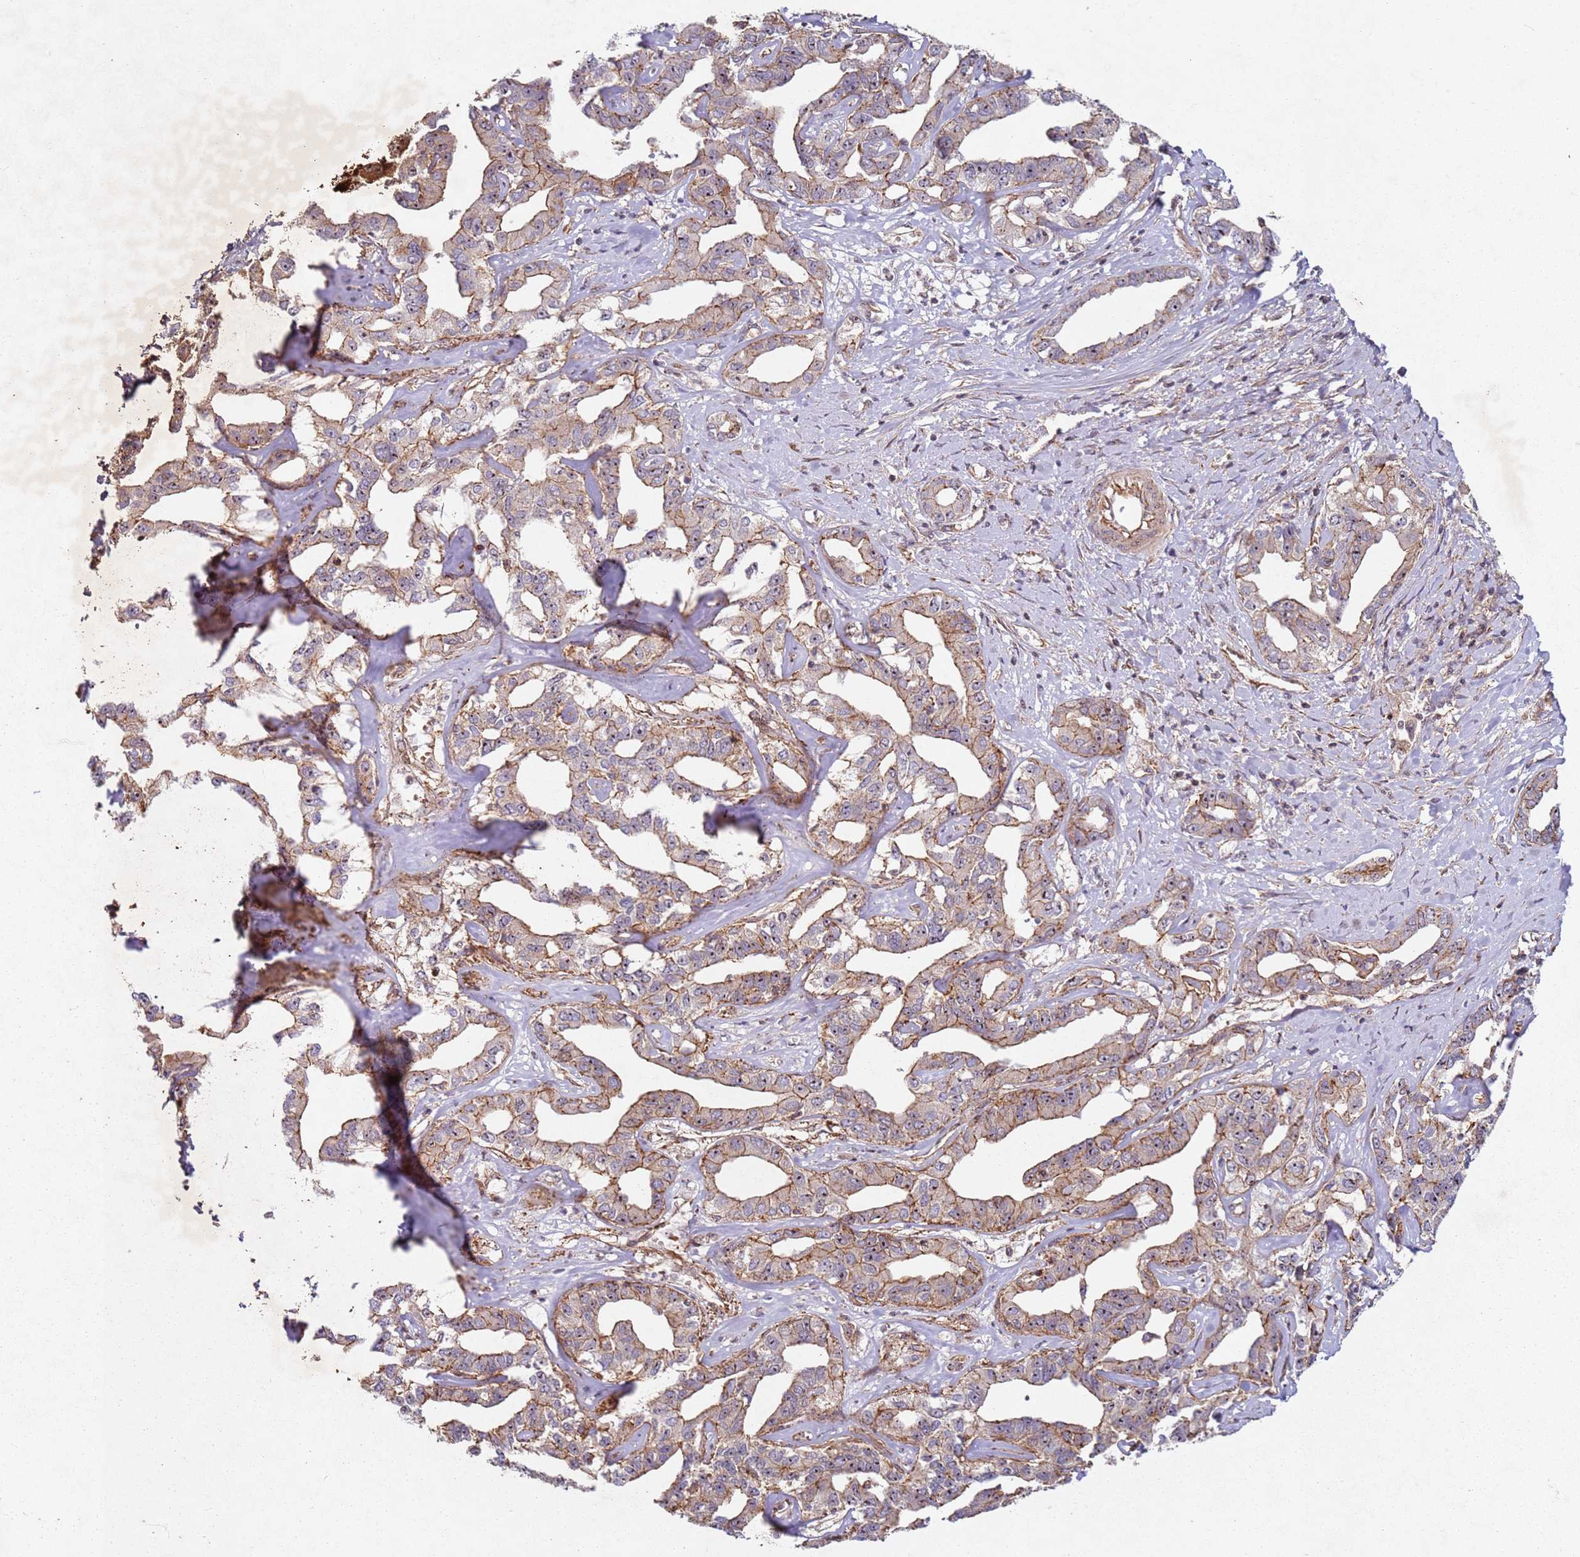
{"staining": {"intensity": "moderate", "quantity": ">75%", "location": "cytoplasmic/membranous"}, "tissue": "liver cancer", "cell_type": "Tumor cells", "image_type": "cancer", "snomed": [{"axis": "morphology", "description": "Cholangiocarcinoma"}, {"axis": "topography", "description": "Liver"}], "caption": "The immunohistochemical stain labels moderate cytoplasmic/membranous expression in tumor cells of cholangiocarcinoma (liver) tissue.", "gene": "C2CD4B", "patient": {"sex": "male", "age": 59}}